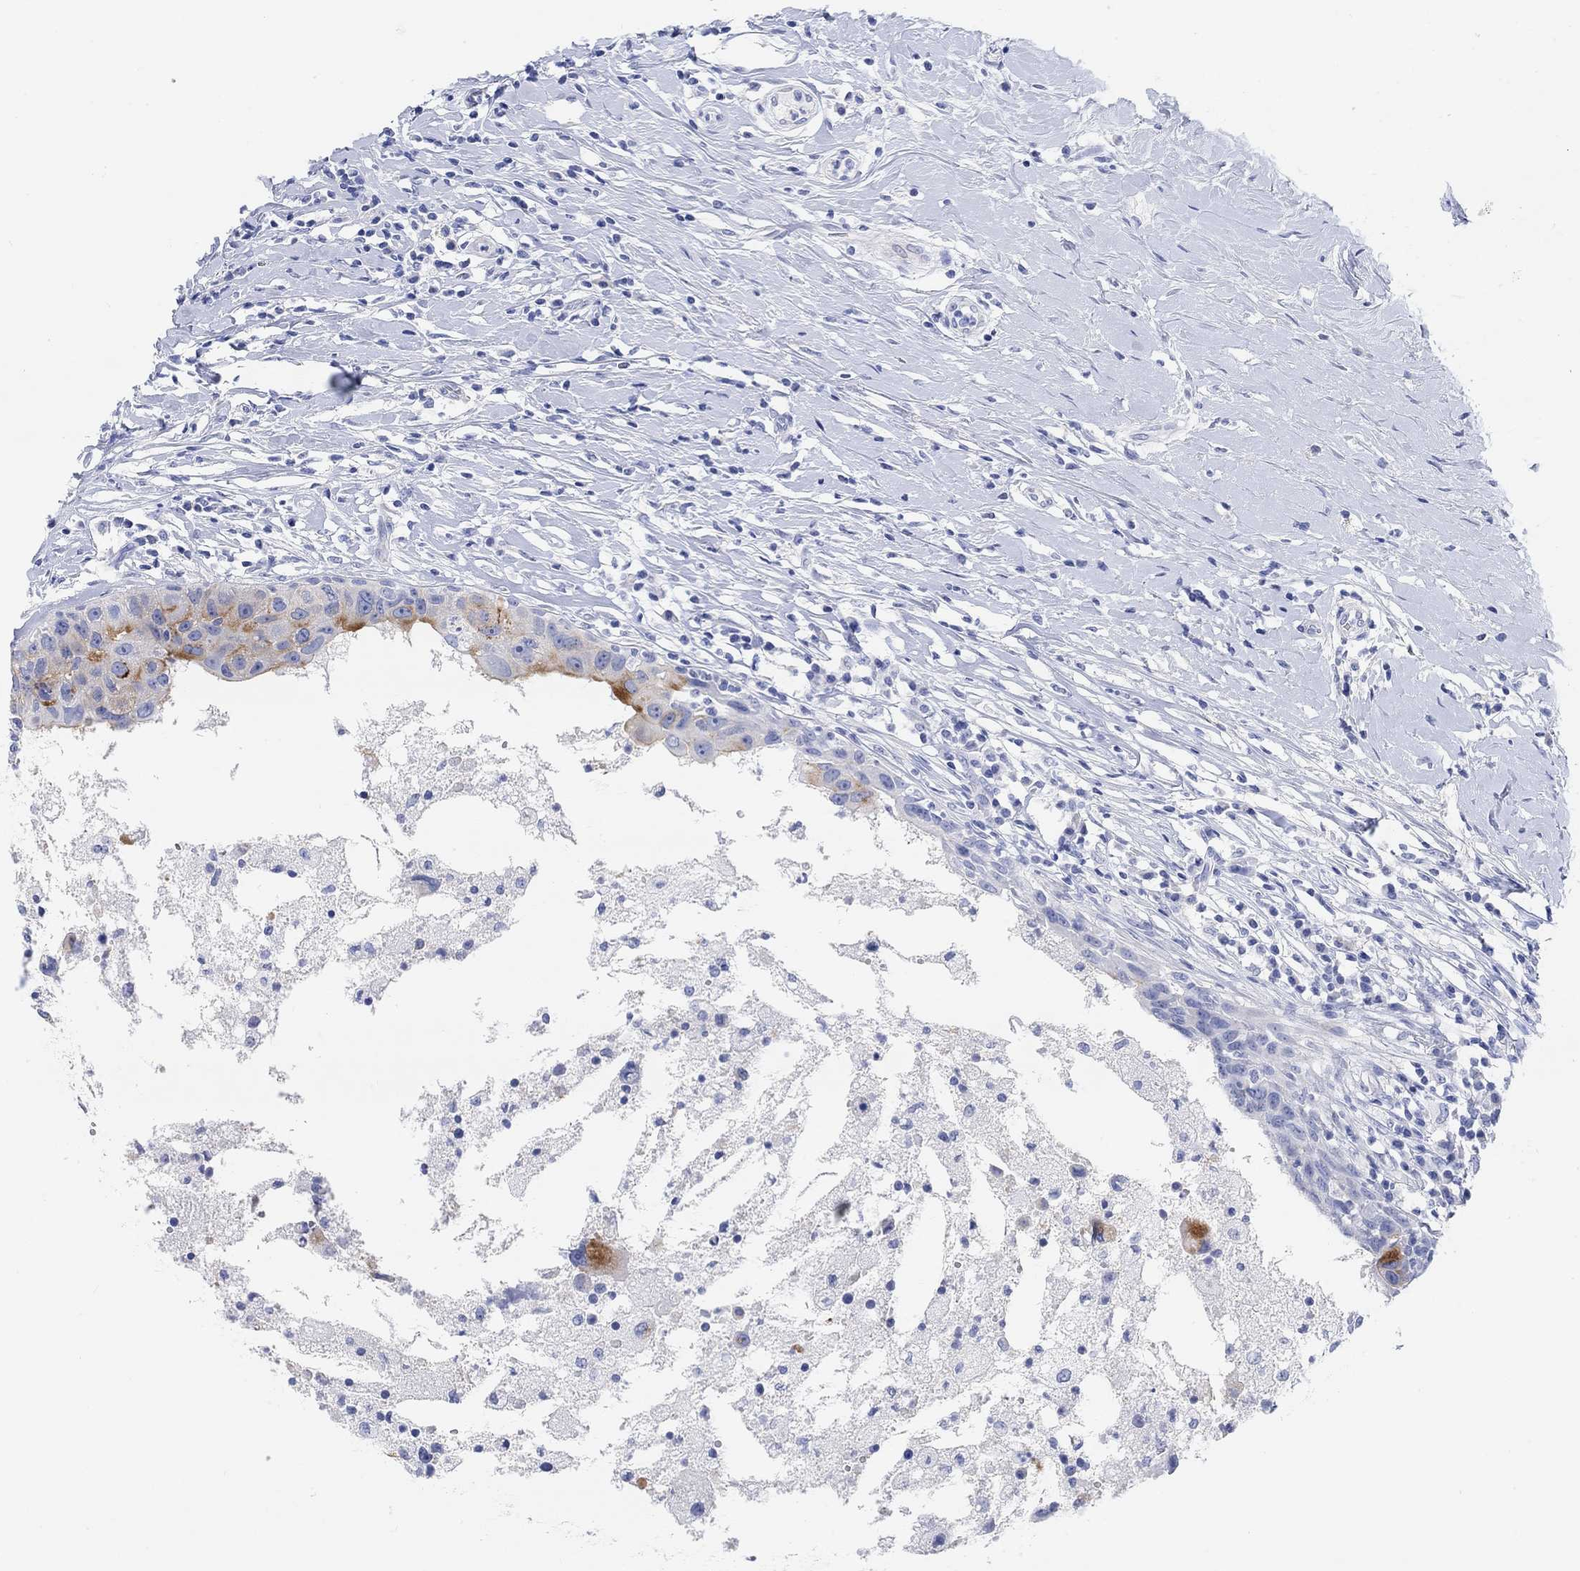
{"staining": {"intensity": "moderate", "quantity": "<25%", "location": "cytoplasmic/membranous"}, "tissue": "breast cancer", "cell_type": "Tumor cells", "image_type": "cancer", "snomed": [{"axis": "morphology", "description": "Duct carcinoma"}, {"axis": "topography", "description": "Breast"}], "caption": "Immunohistochemistry (DAB) staining of breast cancer (intraductal carcinoma) shows moderate cytoplasmic/membranous protein staining in about <25% of tumor cells.", "gene": "XIRP2", "patient": {"sex": "female", "age": 27}}